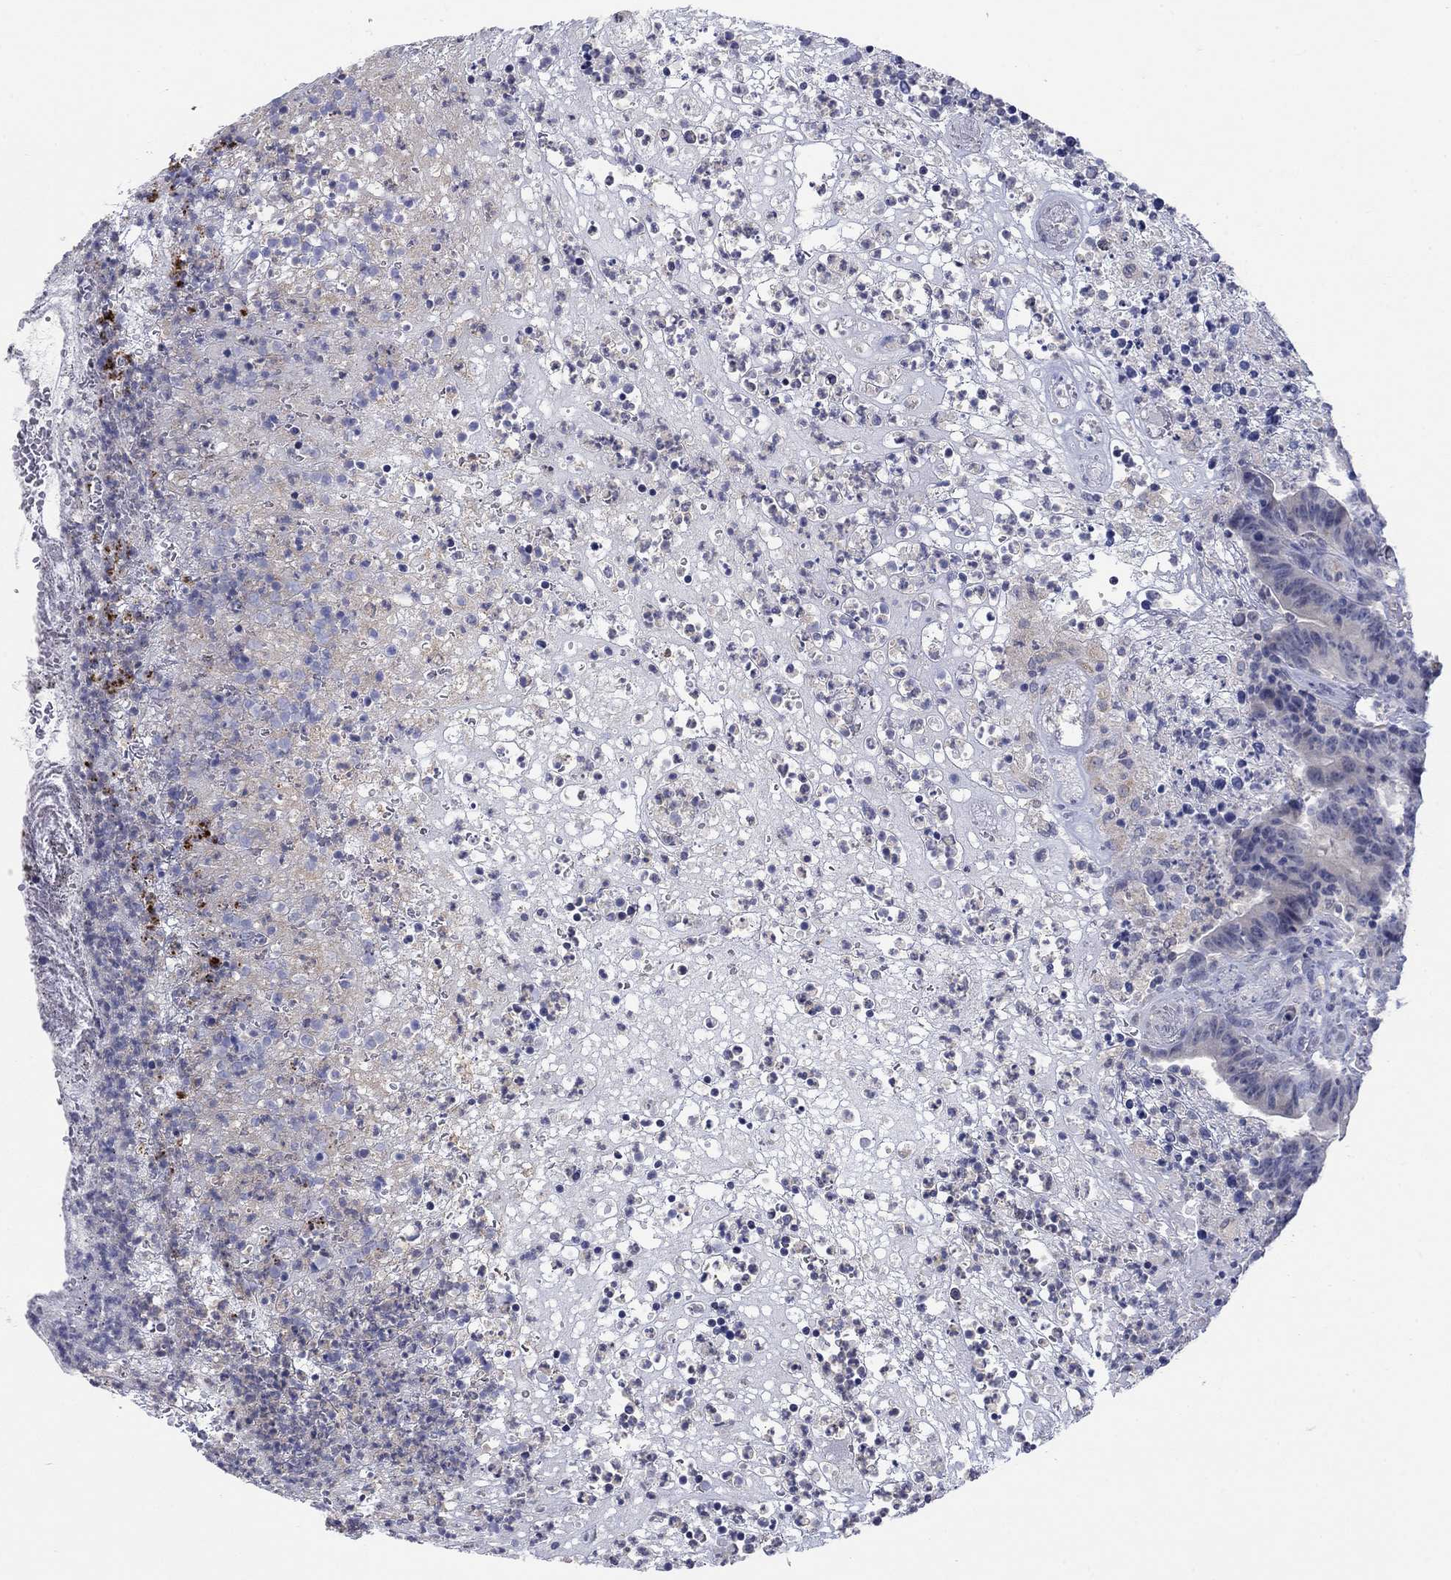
{"staining": {"intensity": "negative", "quantity": "none", "location": "none"}, "tissue": "colorectal cancer", "cell_type": "Tumor cells", "image_type": "cancer", "snomed": [{"axis": "morphology", "description": "Adenocarcinoma, NOS"}, {"axis": "topography", "description": "Colon"}], "caption": "This photomicrograph is of colorectal adenocarcinoma stained with IHC to label a protein in brown with the nuclei are counter-stained blue. There is no positivity in tumor cells.", "gene": "FER1L6", "patient": {"sex": "female", "age": 75}}